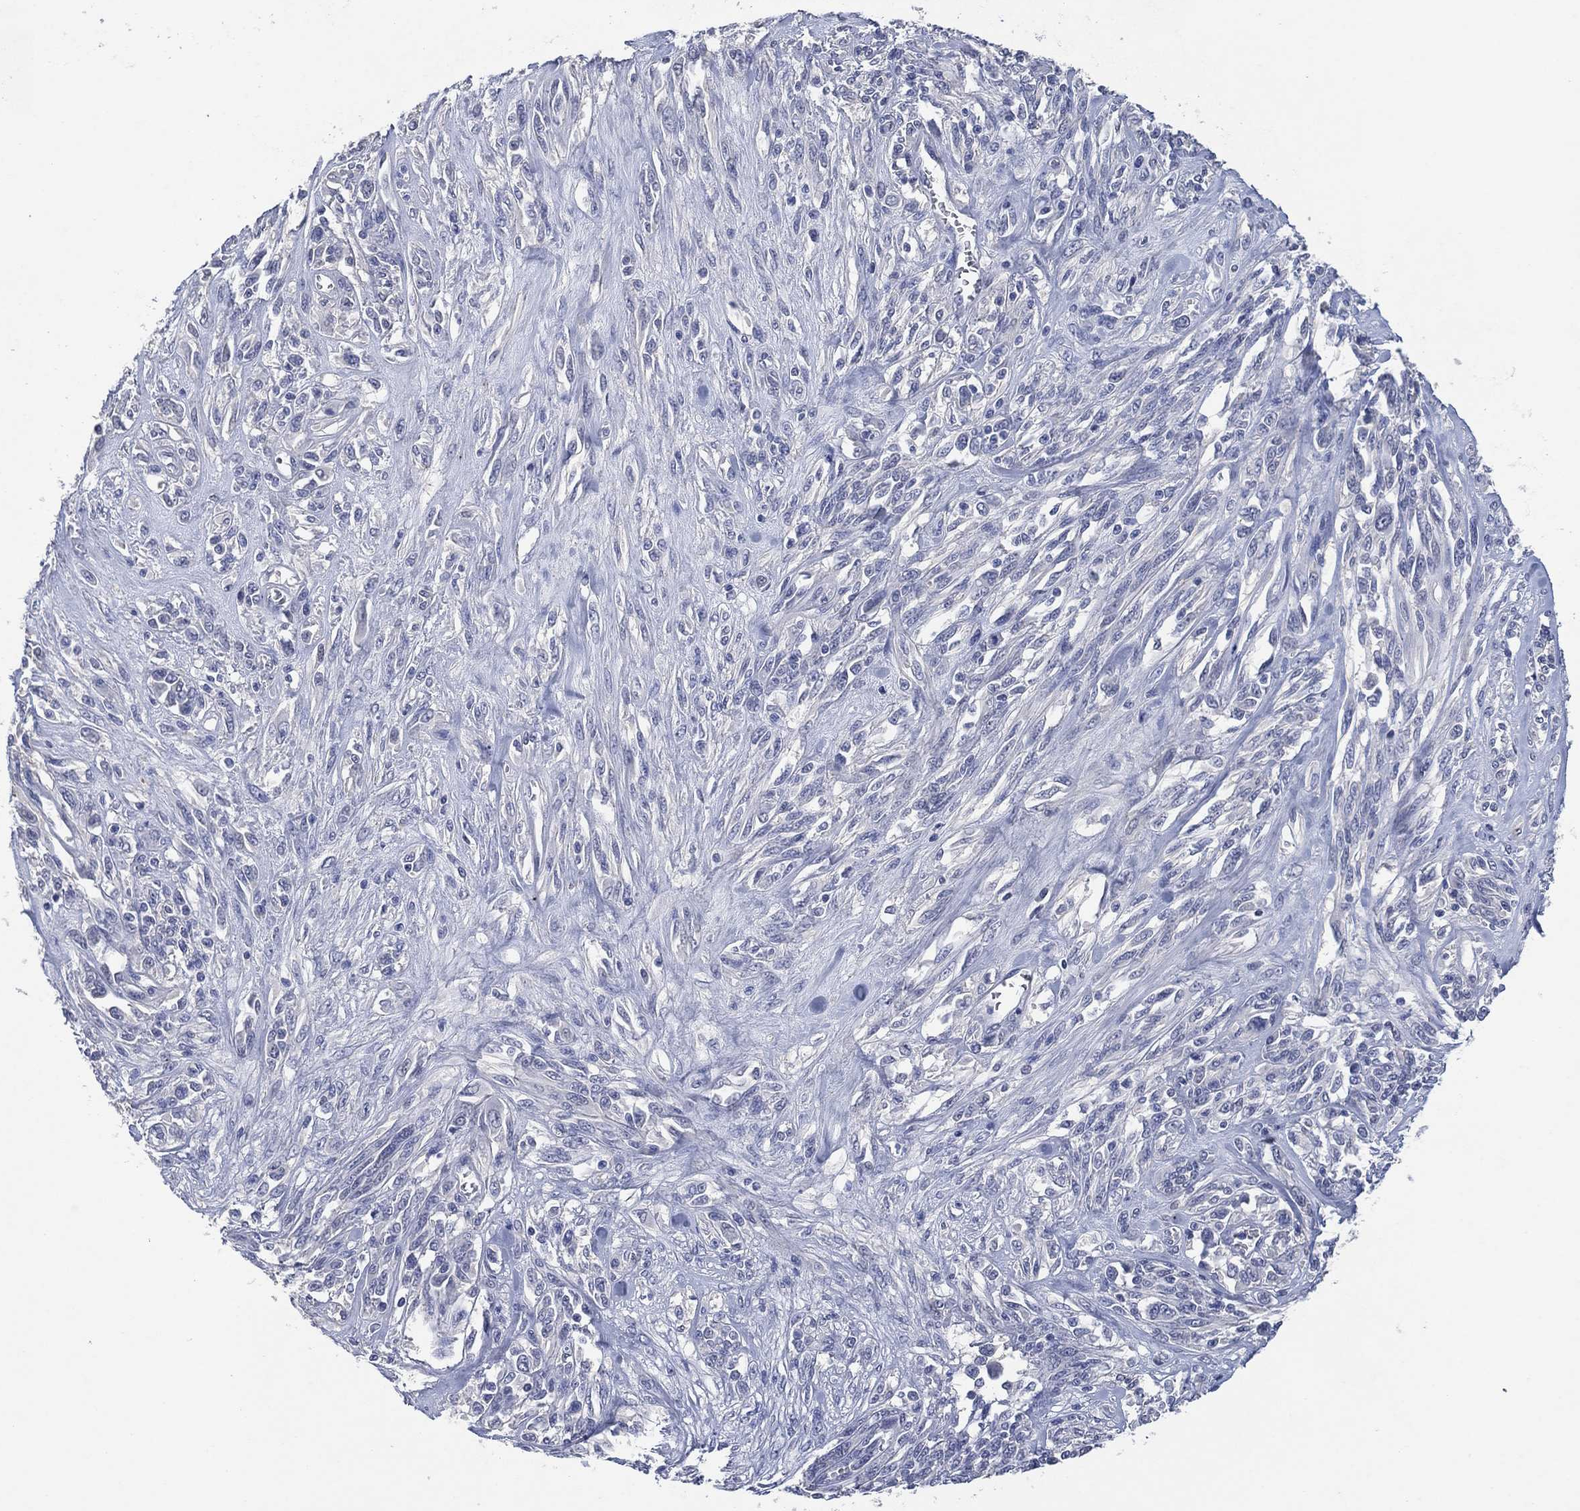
{"staining": {"intensity": "negative", "quantity": "none", "location": "none"}, "tissue": "melanoma", "cell_type": "Tumor cells", "image_type": "cancer", "snomed": [{"axis": "morphology", "description": "Malignant melanoma, NOS"}, {"axis": "topography", "description": "Skin"}], "caption": "Immunohistochemistry image of human malignant melanoma stained for a protein (brown), which reveals no staining in tumor cells.", "gene": "FSCN2", "patient": {"sex": "female", "age": 91}}